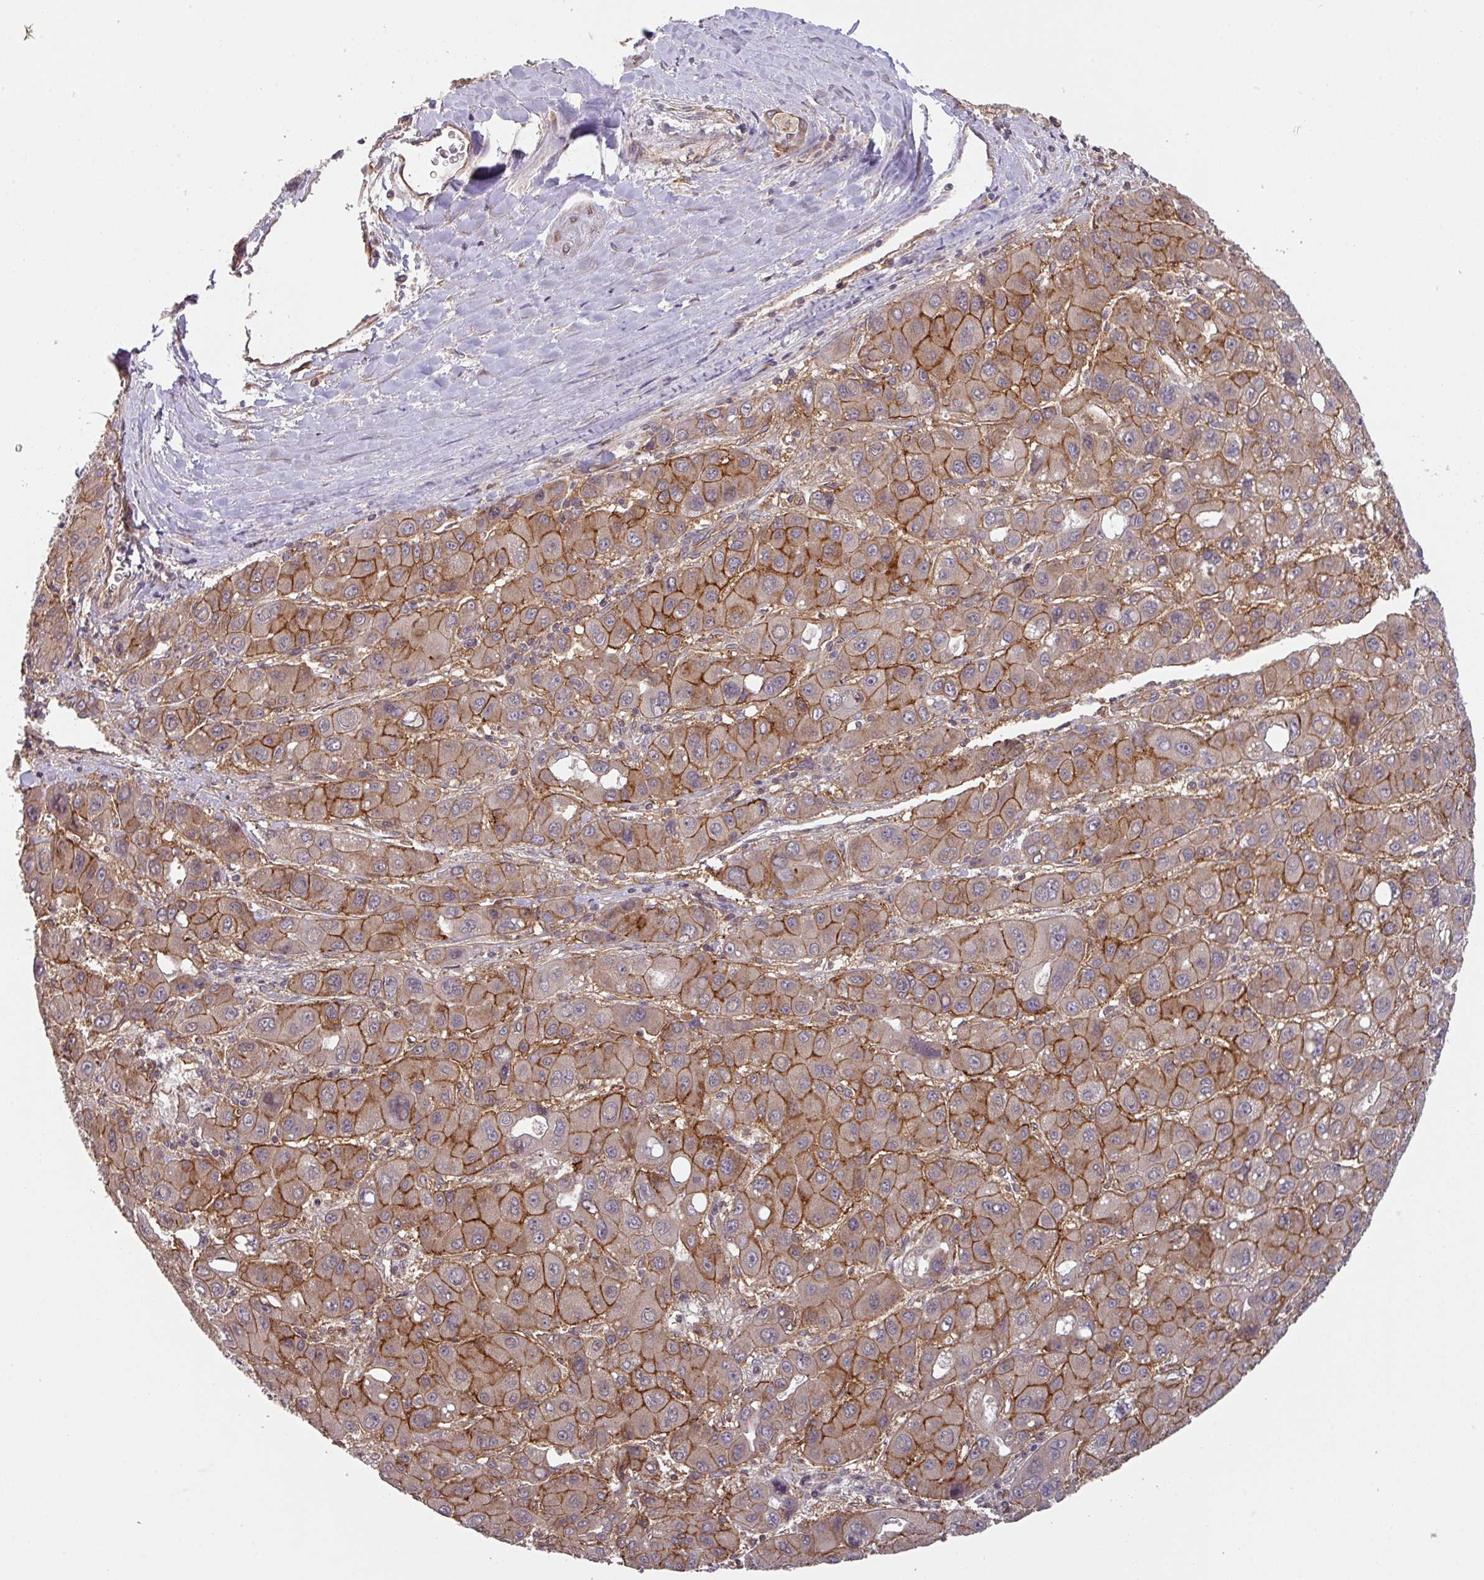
{"staining": {"intensity": "moderate", "quantity": ">75%", "location": "cytoplasmic/membranous"}, "tissue": "liver cancer", "cell_type": "Tumor cells", "image_type": "cancer", "snomed": [{"axis": "morphology", "description": "Carcinoma, Hepatocellular, NOS"}, {"axis": "topography", "description": "Liver"}], "caption": "Liver cancer stained with a brown dye reveals moderate cytoplasmic/membranous positive positivity in approximately >75% of tumor cells.", "gene": "CYFIP2", "patient": {"sex": "male", "age": 55}}